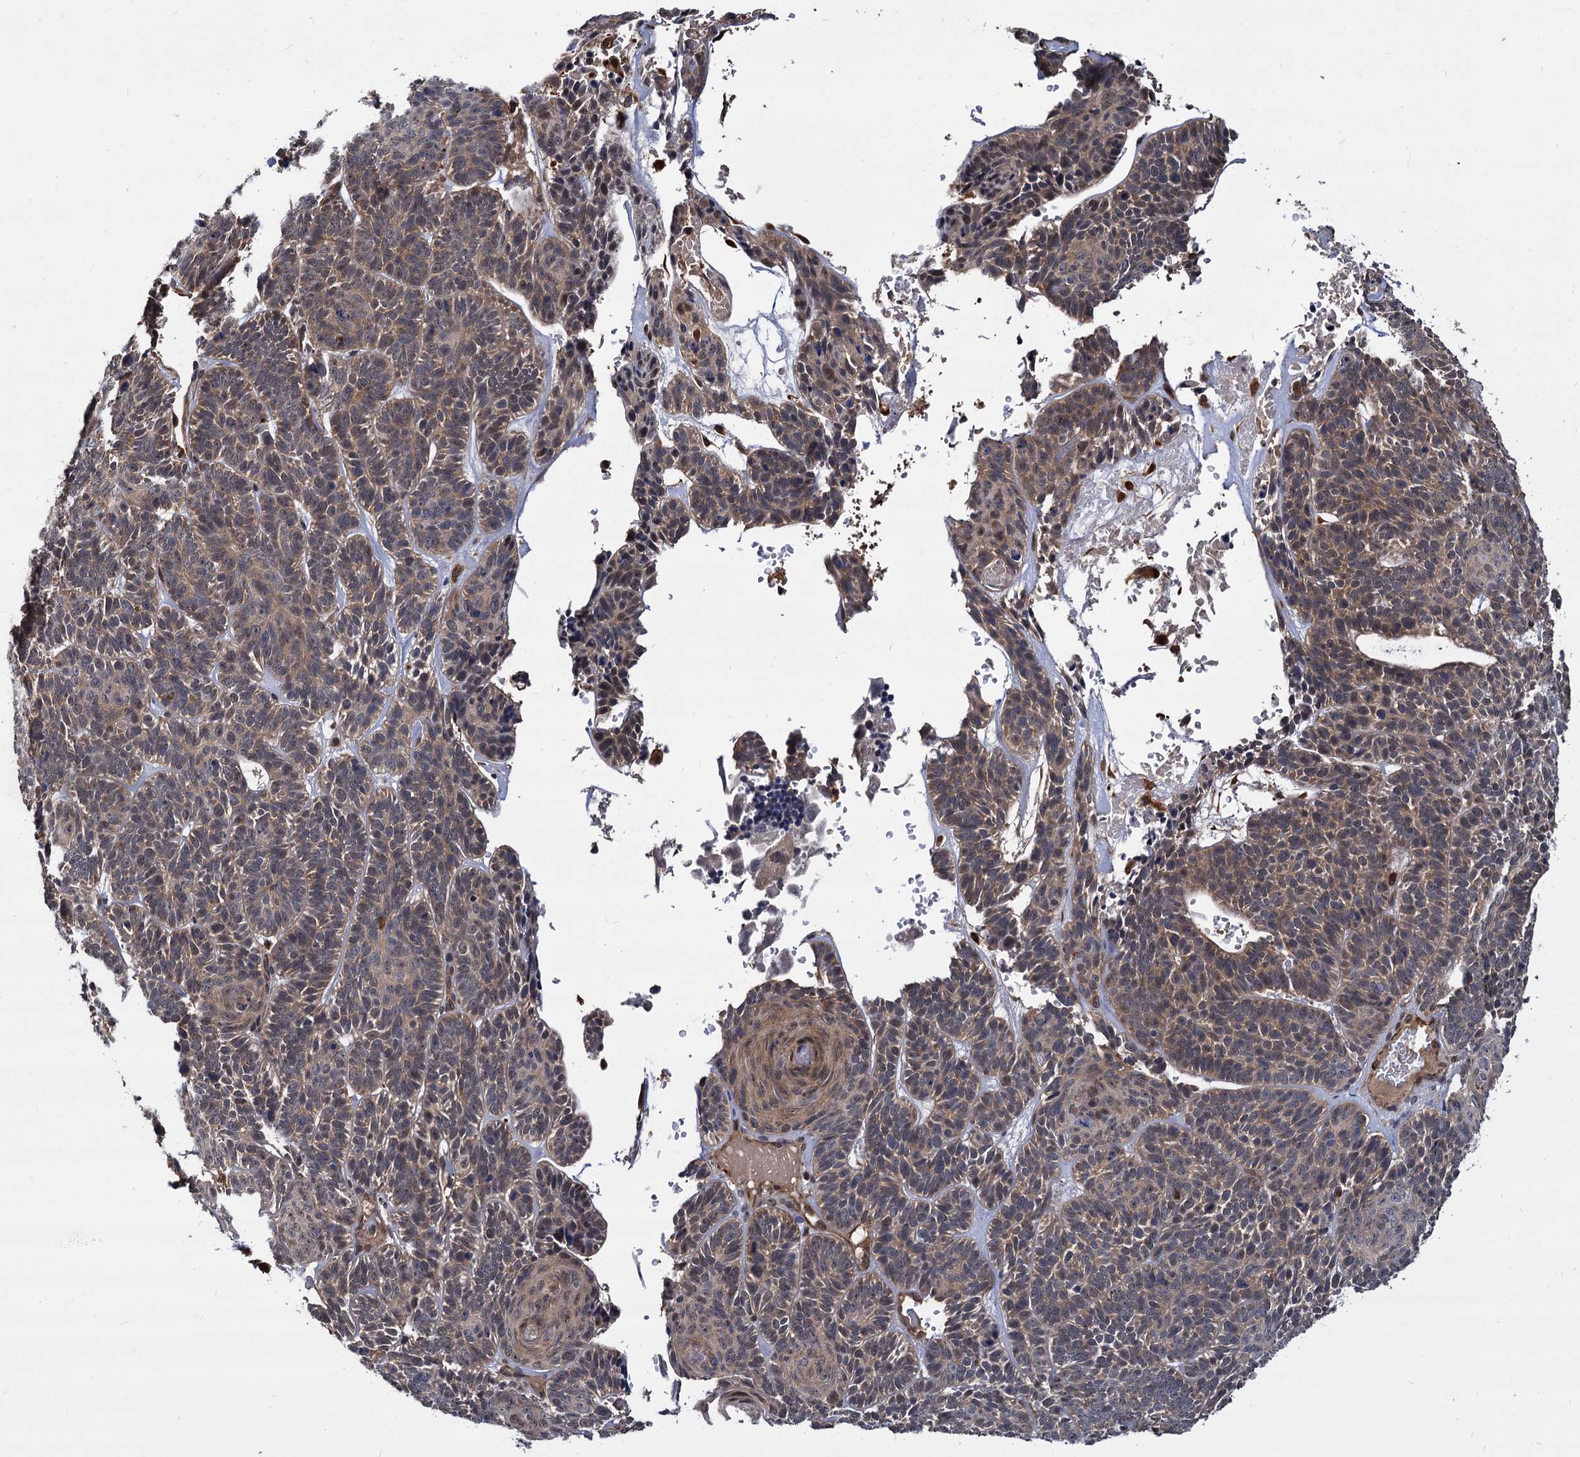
{"staining": {"intensity": "weak", "quantity": "25%-75%", "location": "cytoplasmic/membranous,nuclear"}, "tissue": "skin cancer", "cell_type": "Tumor cells", "image_type": "cancer", "snomed": [{"axis": "morphology", "description": "Basal cell carcinoma"}, {"axis": "topography", "description": "Skin"}], "caption": "Immunohistochemical staining of human skin basal cell carcinoma displays weak cytoplasmic/membranous and nuclear protein staining in approximately 25%-75% of tumor cells. (Brightfield microscopy of DAB IHC at high magnification).", "gene": "PSMD4", "patient": {"sex": "male", "age": 85}}